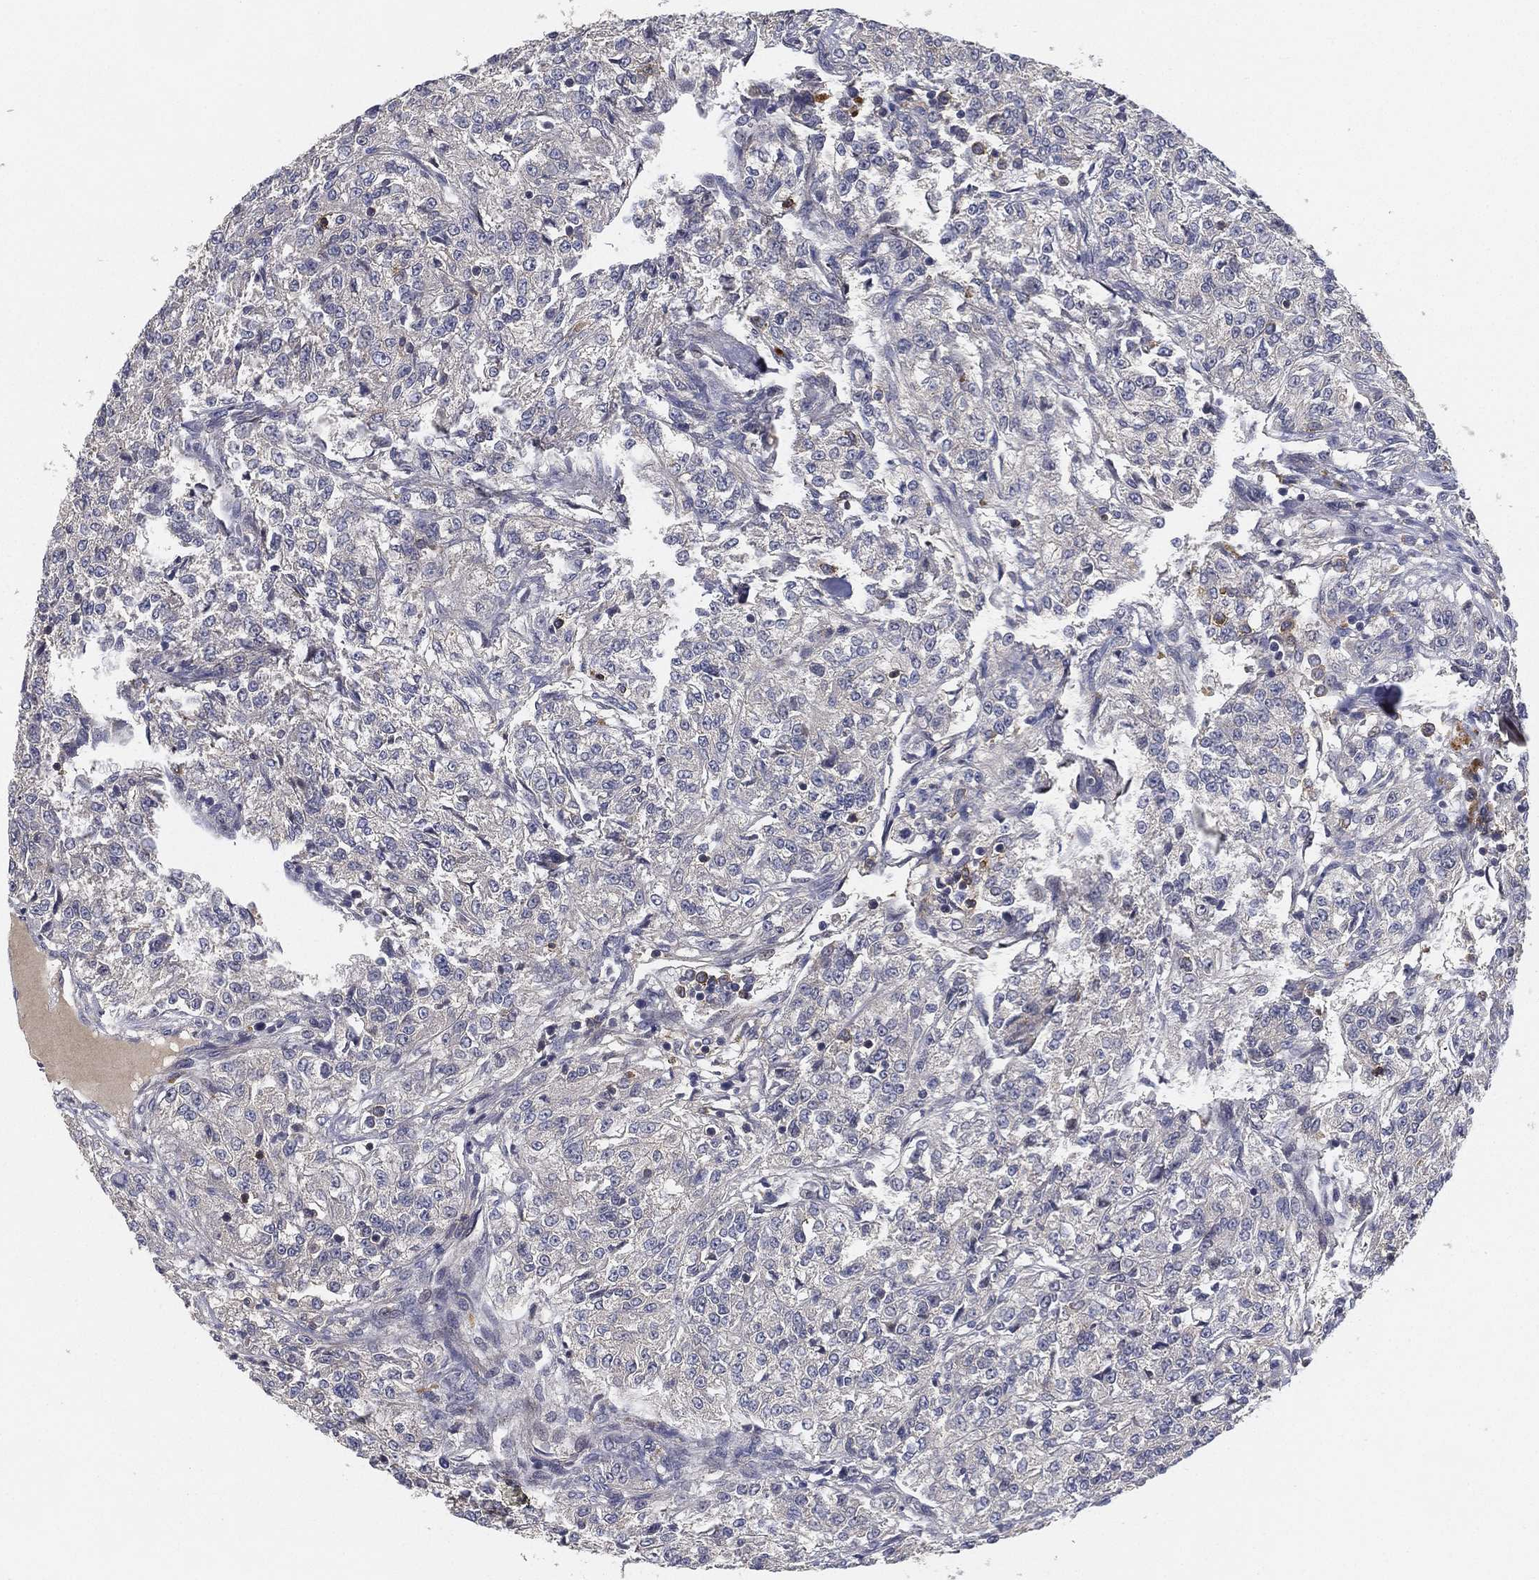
{"staining": {"intensity": "negative", "quantity": "none", "location": "none"}, "tissue": "renal cancer", "cell_type": "Tumor cells", "image_type": "cancer", "snomed": [{"axis": "morphology", "description": "Adenocarcinoma, NOS"}, {"axis": "topography", "description": "Kidney"}], "caption": "Immunohistochemistry of human renal adenocarcinoma exhibits no positivity in tumor cells.", "gene": "CFAP251", "patient": {"sex": "female", "age": 63}}